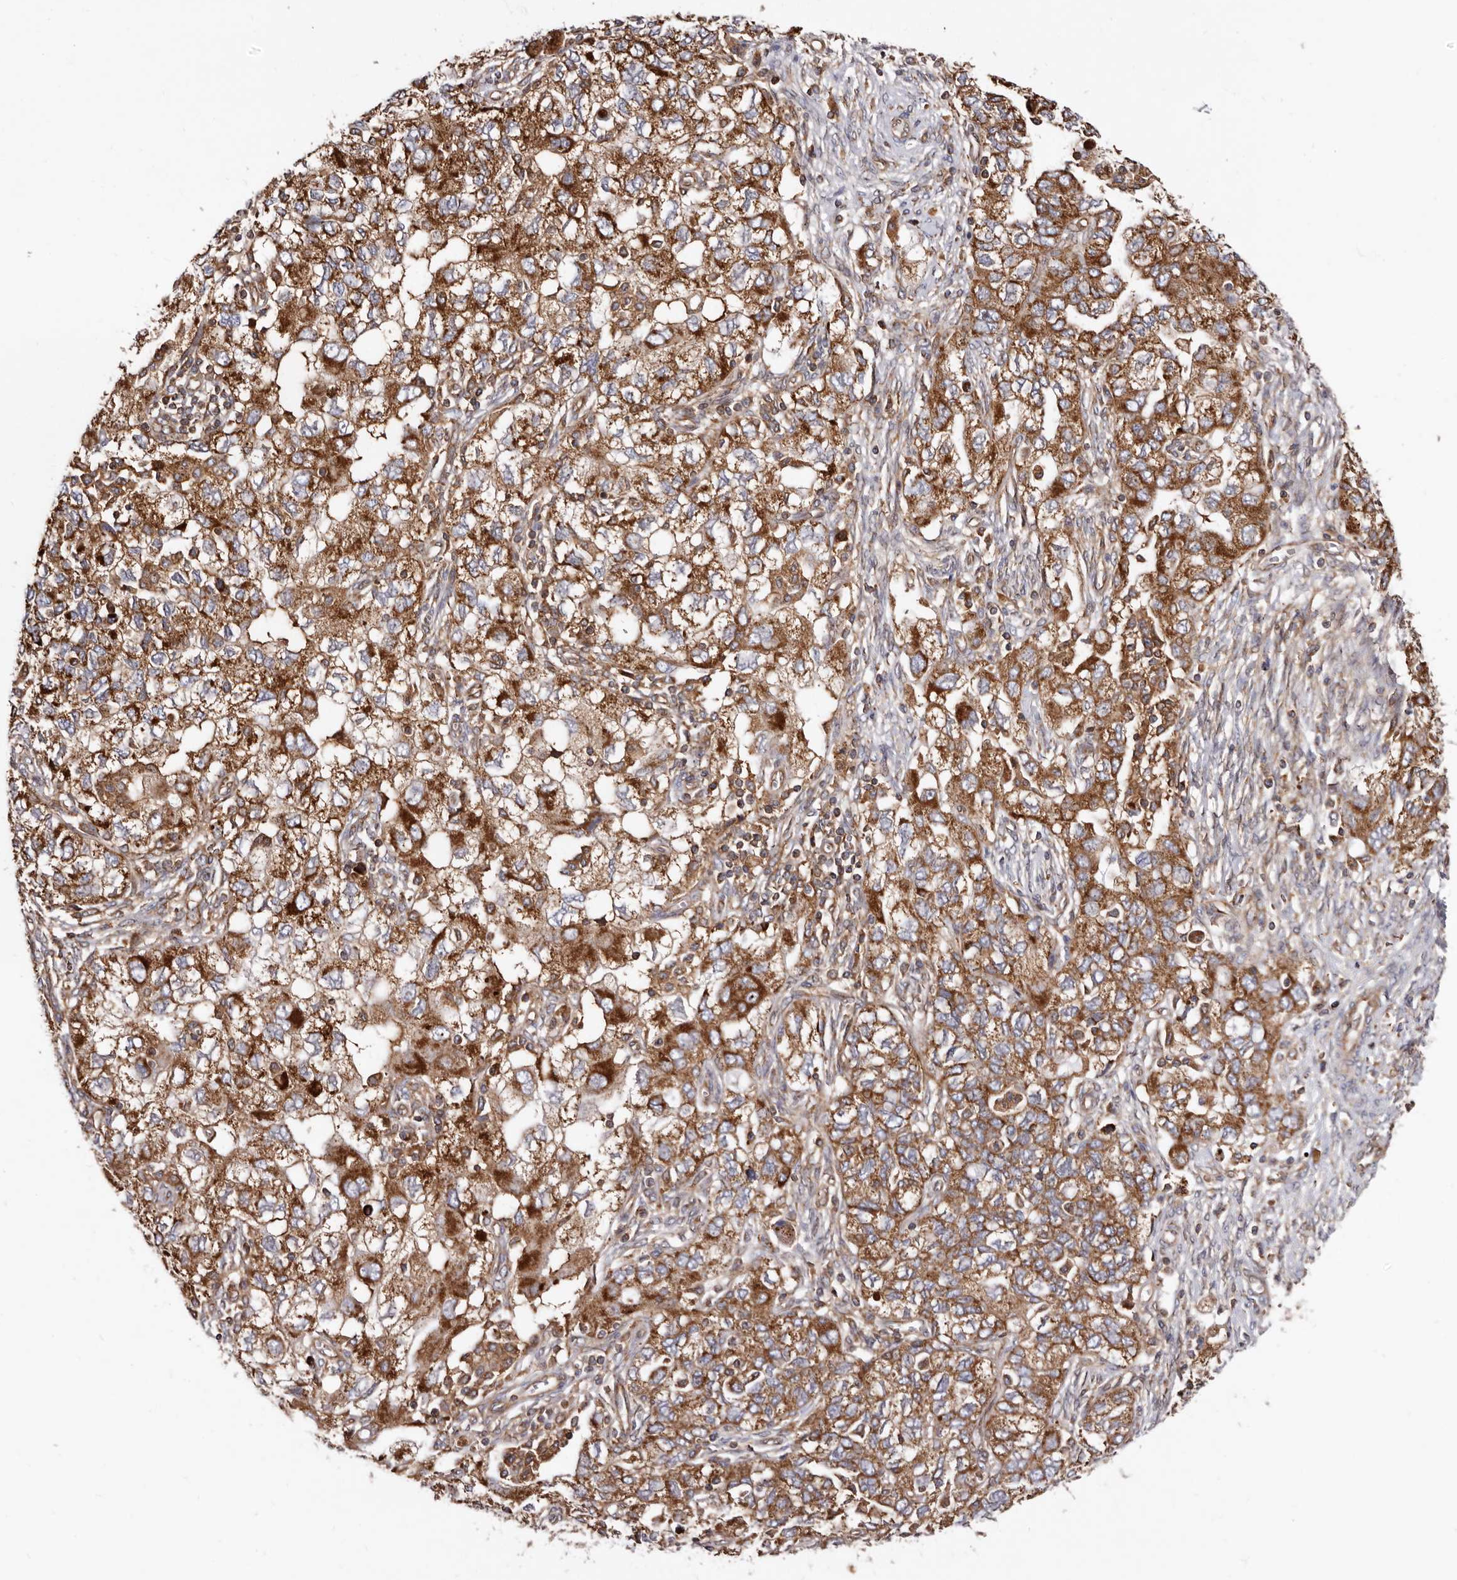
{"staining": {"intensity": "moderate", "quantity": ">75%", "location": "cytoplasmic/membranous"}, "tissue": "ovarian cancer", "cell_type": "Tumor cells", "image_type": "cancer", "snomed": [{"axis": "morphology", "description": "Carcinoma, NOS"}, {"axis": "morphology", "description": "Cystadenocarcinoma, serous, NOS"}, {"axis": "topography", "description": "Ovary"}], "caption": "The micrograph demonstrates immunohistochemical staining of ovarian cancer. There is moderate cytoplasmic/membranous expression is appreciated in about >75% of tumor cells.", "gene": "COQ8B", "patient": {"sex": "female", "age": 69}}